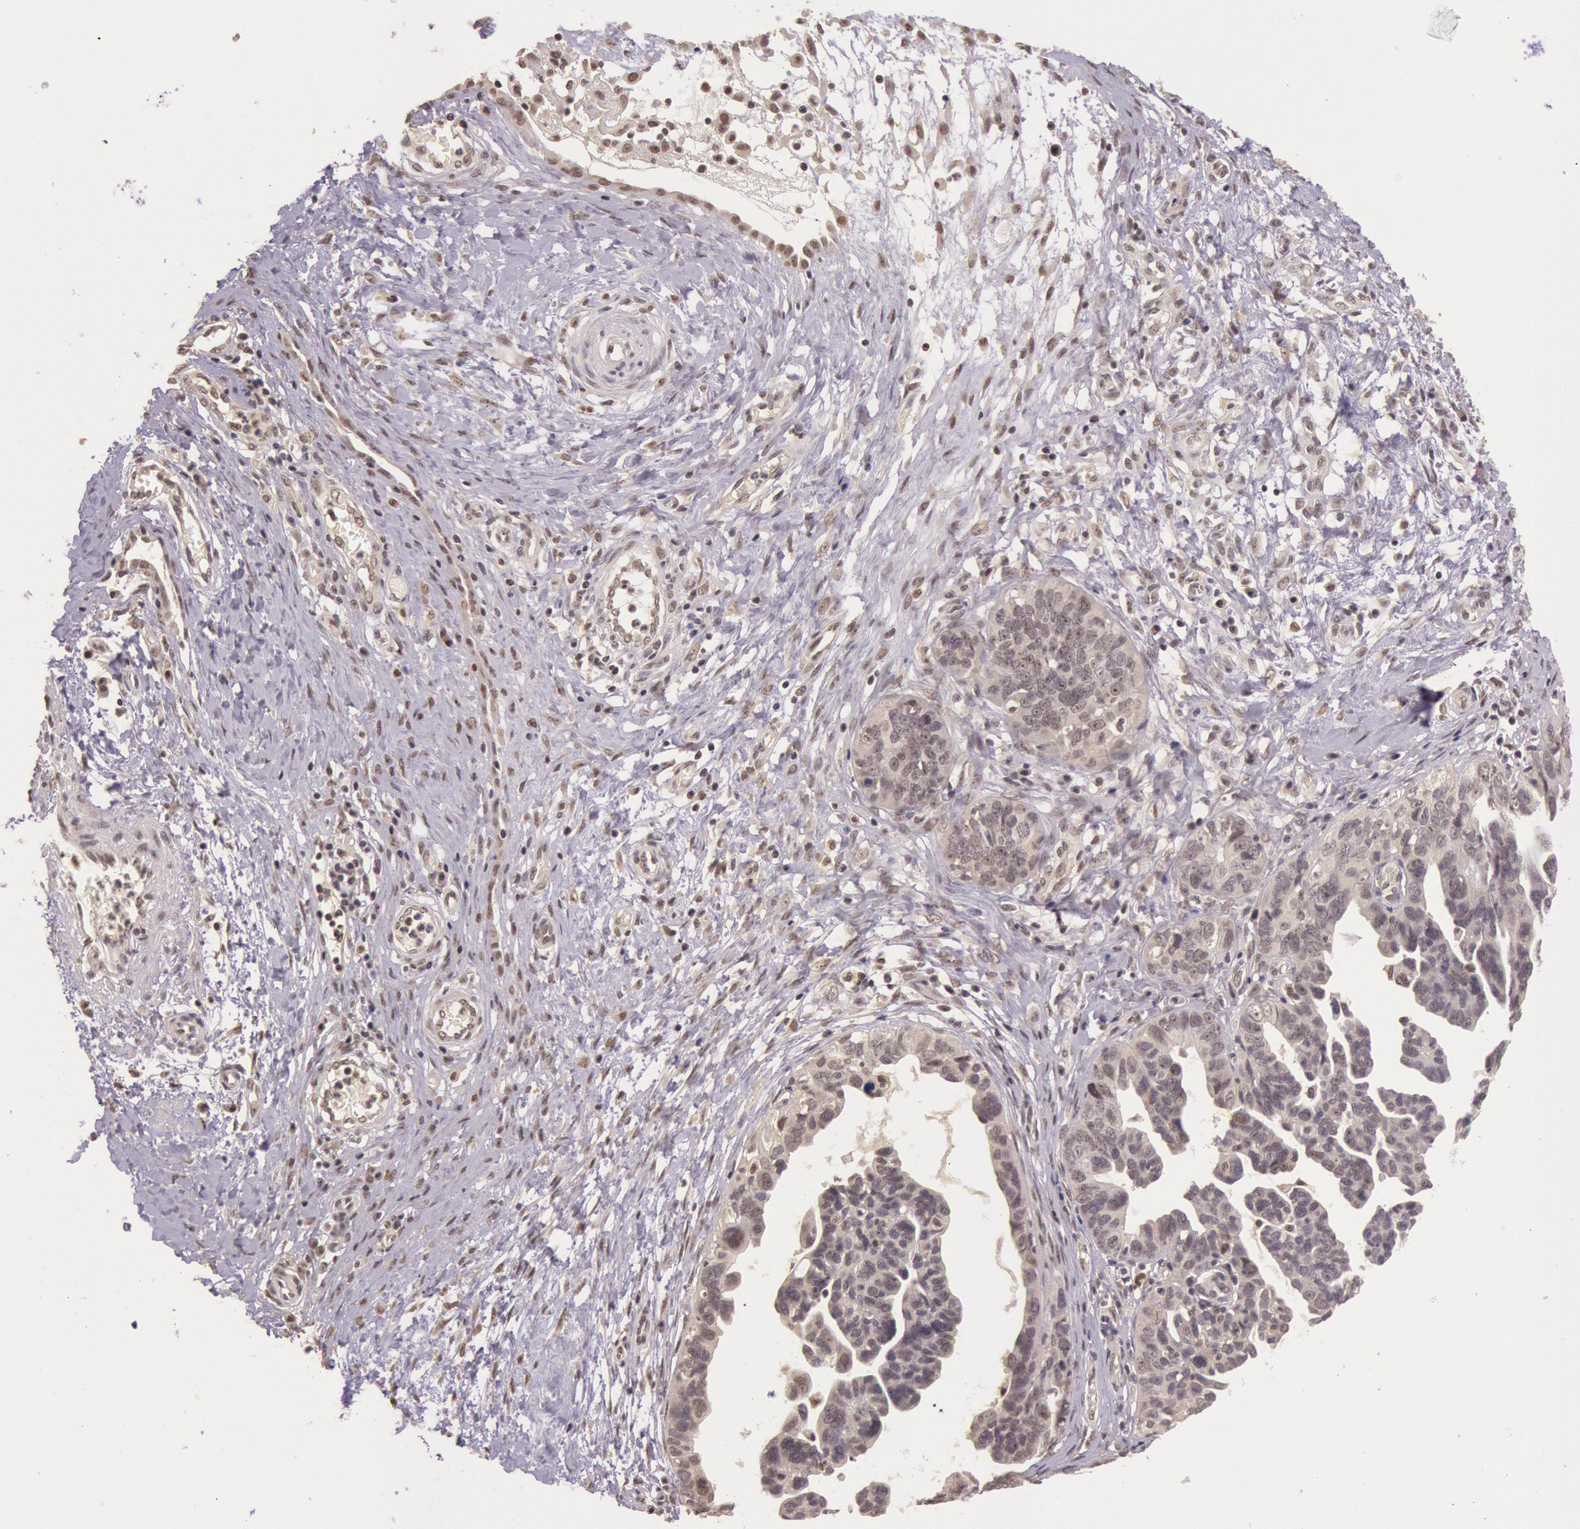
{"staining": {"intensity": "weak", "quantity": "25%-75%", "location": "cytoplasmic/membranous,nuclear"}, "tissue": "ovarian cancer", "cell_type": "Tumor cells", "image_type": "cancer", "snomed": [{"axis": "morphology", "description": "Cystadenocarcinoma, serous, NOS"}, {"axis": "topography", "description": "Ovary"}], "caption": "Approximately 25%-75% of tumor cells in human ovarian cancer display weak cytoplasmic/membranous and nuclear protein expression as visualized by brown immunohistochemical staining.", "gene": "RTL10", "patient": {"sex": "female", "age": 64}}